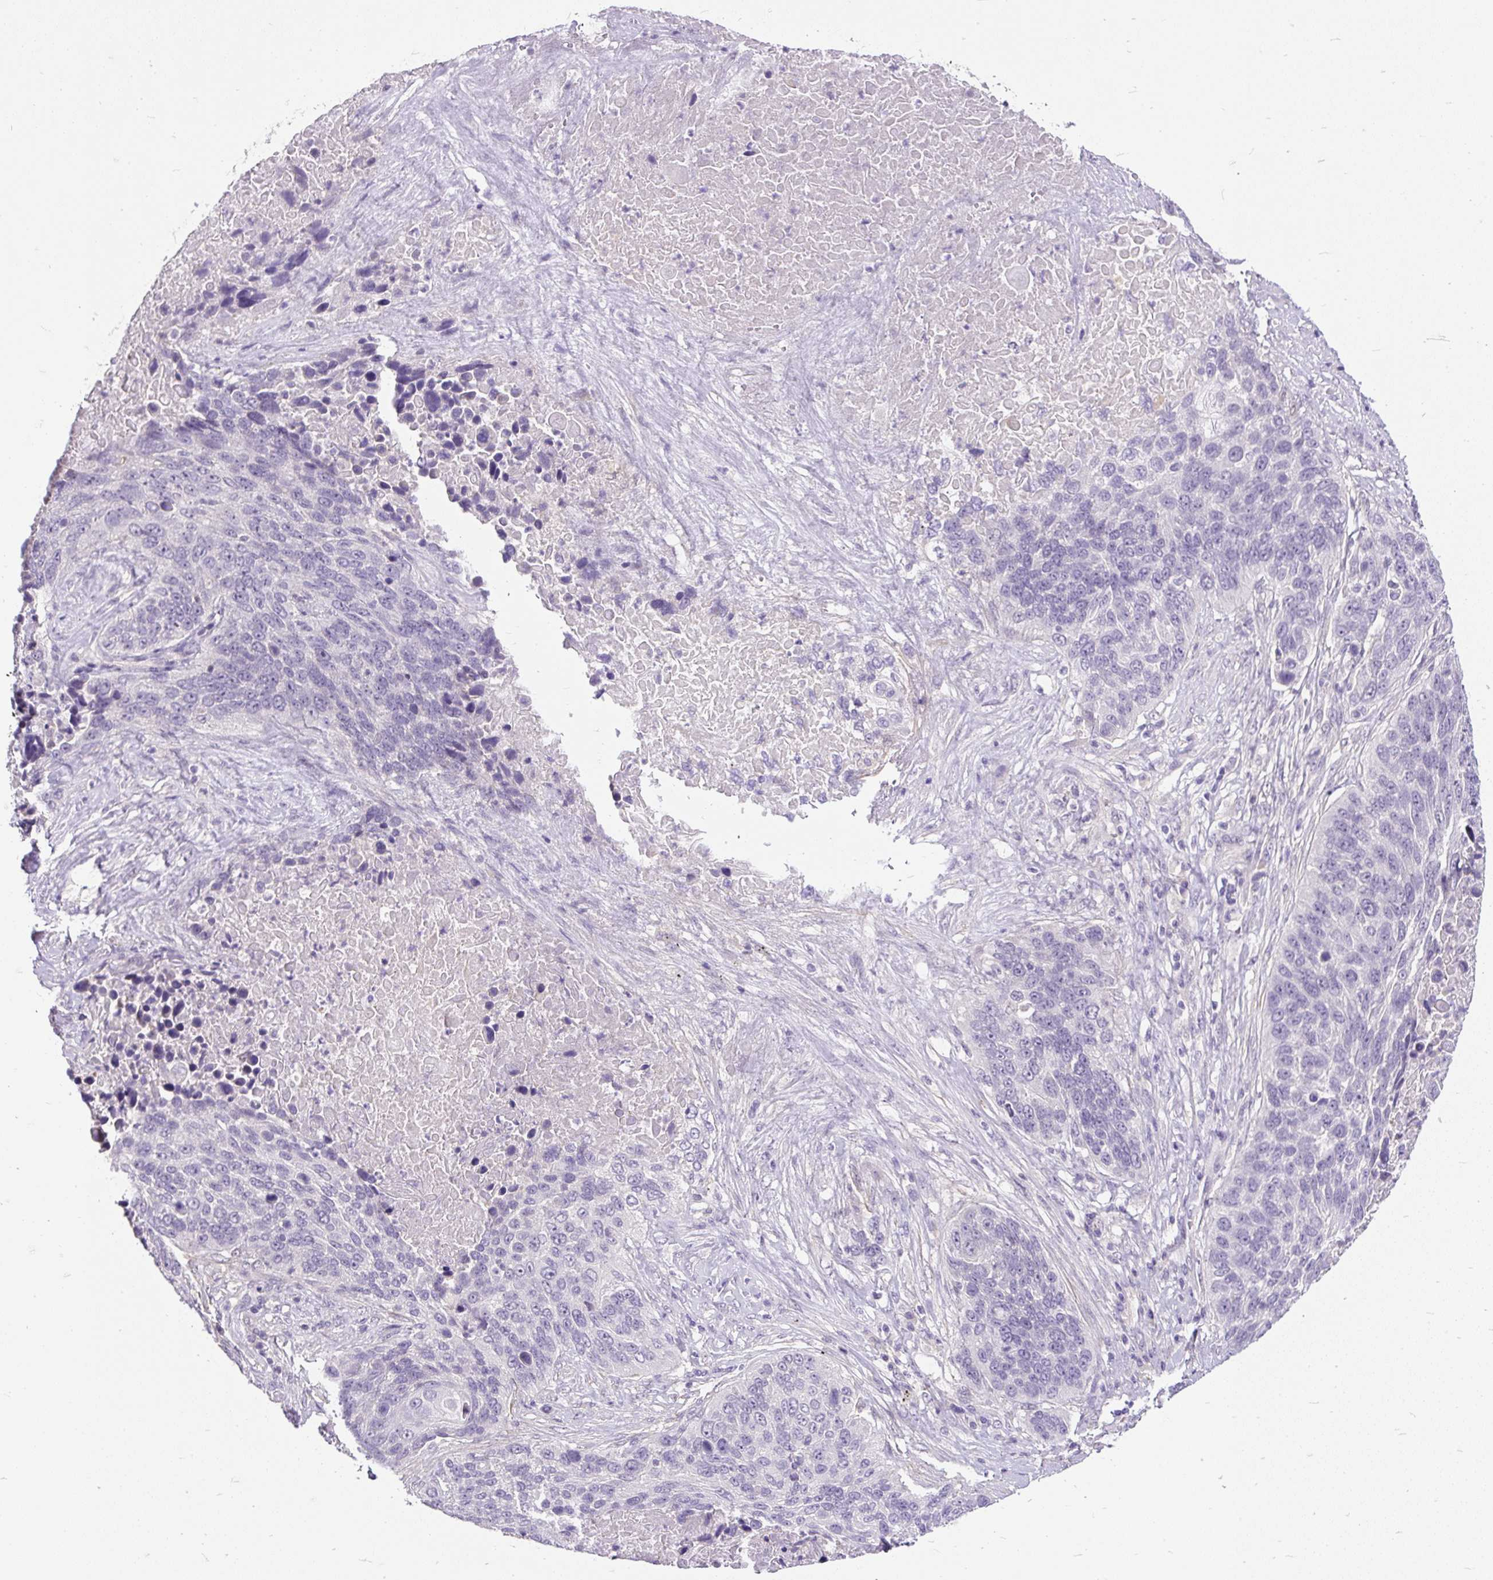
{"staining": {"intensity": "negative", "quantity": "none", "location": "none"}, "tissue": "lung cancer", "cell_type": "Tumor cells", "image_type": "cancer", "snomed": [{"axis": "morphology", "description": "Squamous cell carcinoma, NOS"}, {"axis": "topography", "description": "Lung"}], "caption": "There is no significant positivity in tumor cells of lung squamous cell carcinoma.", "gene": "KRTAP20-3", "patient": {"sex": "male", "age": 66}}